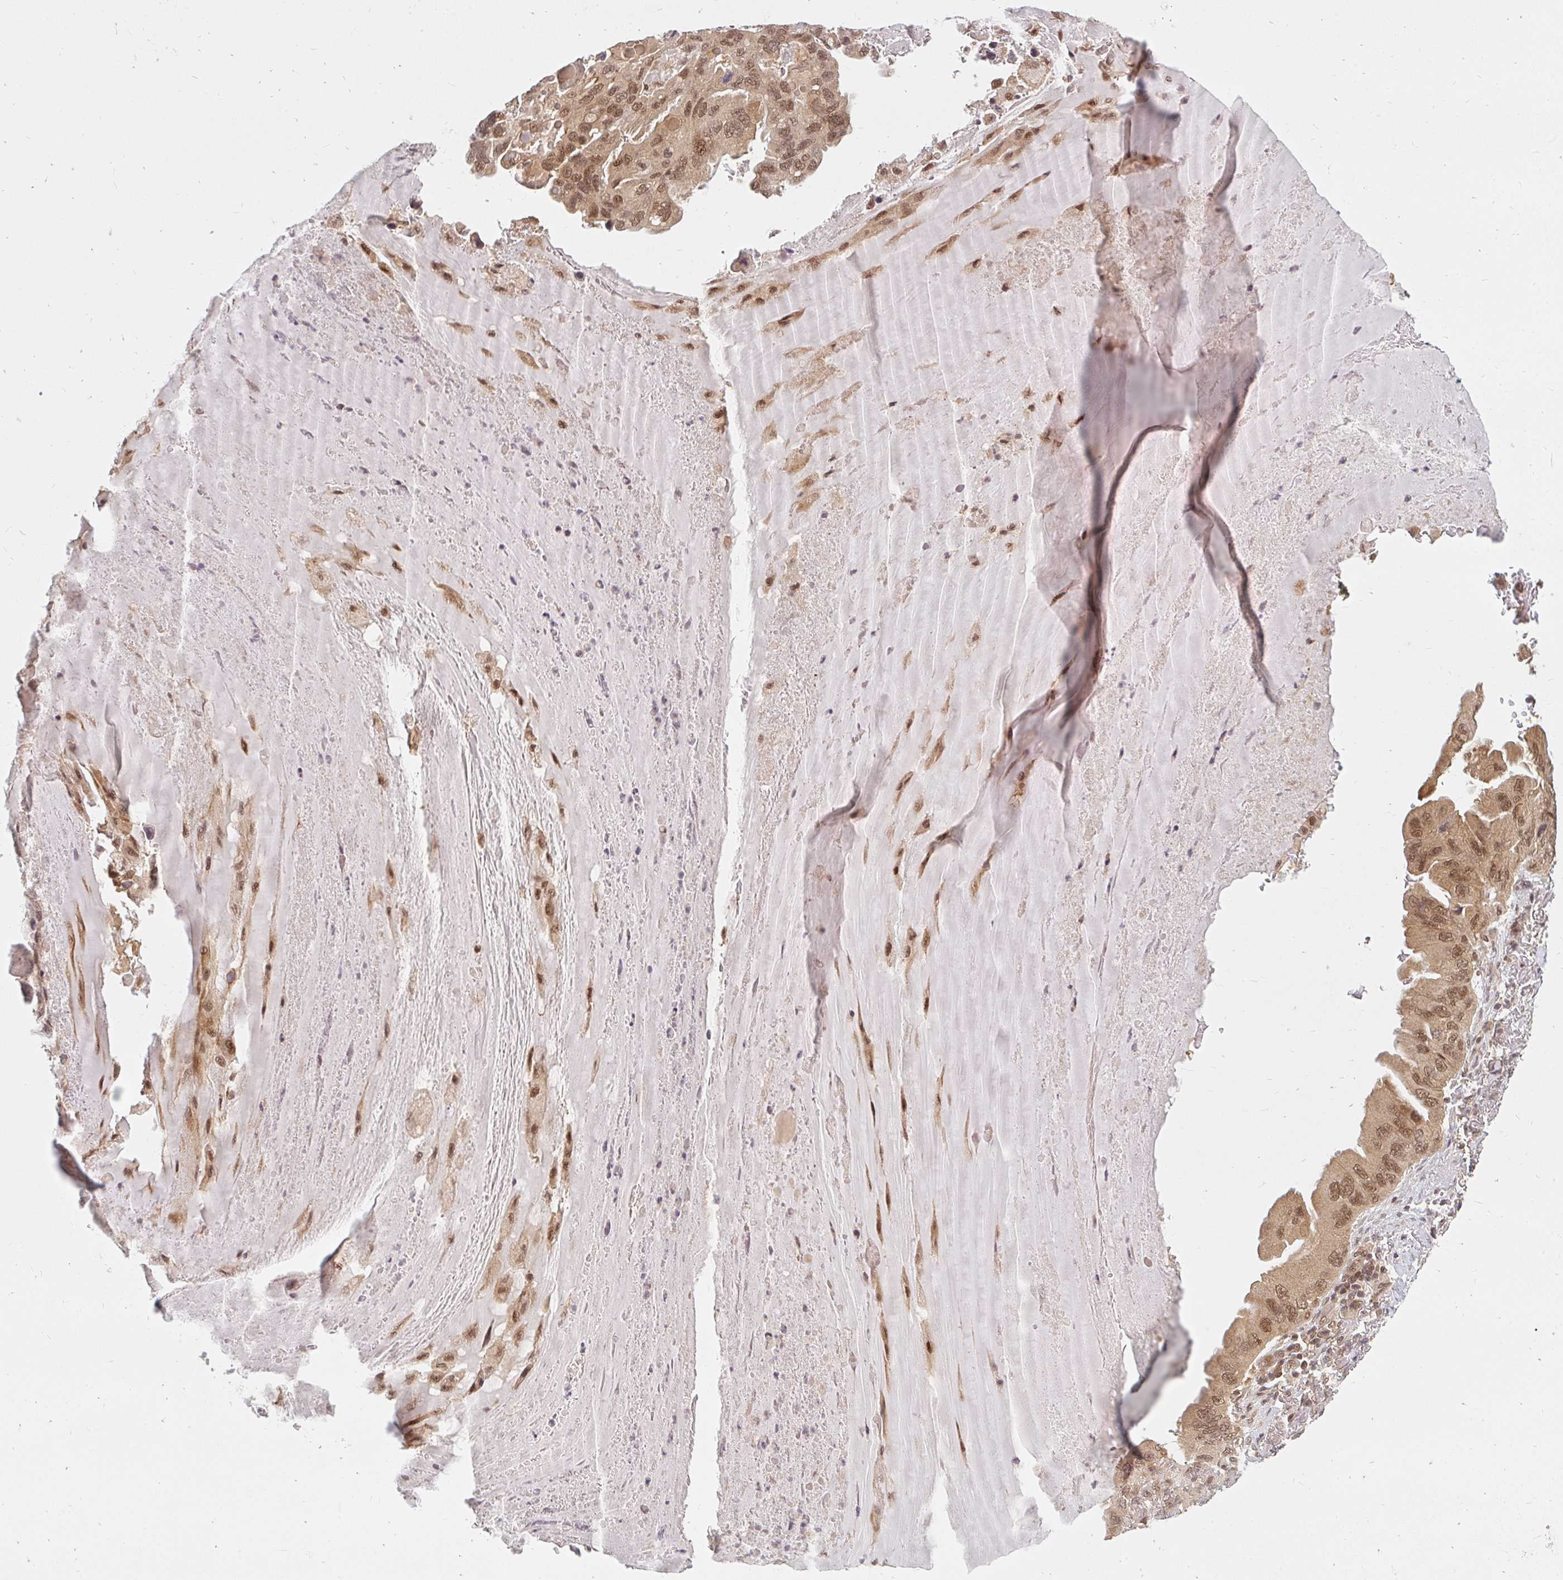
{"staining": {"intensity": "moderate", "quantity": ">75%", "location": "cytoplasmic/membranous,nuclear"}, "tissue": "lung cancer", "cell_type": "Tumor cells", "image_type": "cancer", "snomed": [{"axis": "morphology", "description": "Adenocarcinoma, NOS"}, {"axis": "topography", "description": "Lung"}], "caption": "Immunohistochemical staining of lung cancer exhibits moderate cytoplasmic/membranous and nuclear protein staining in about >75% of tumor cells. (DAB (3,3'-diaminobenzidine) IHC with brightfield microscopy, high magnification).", "gene": "GTF3C6", "patient": {"sex": "female", "age": 69}}